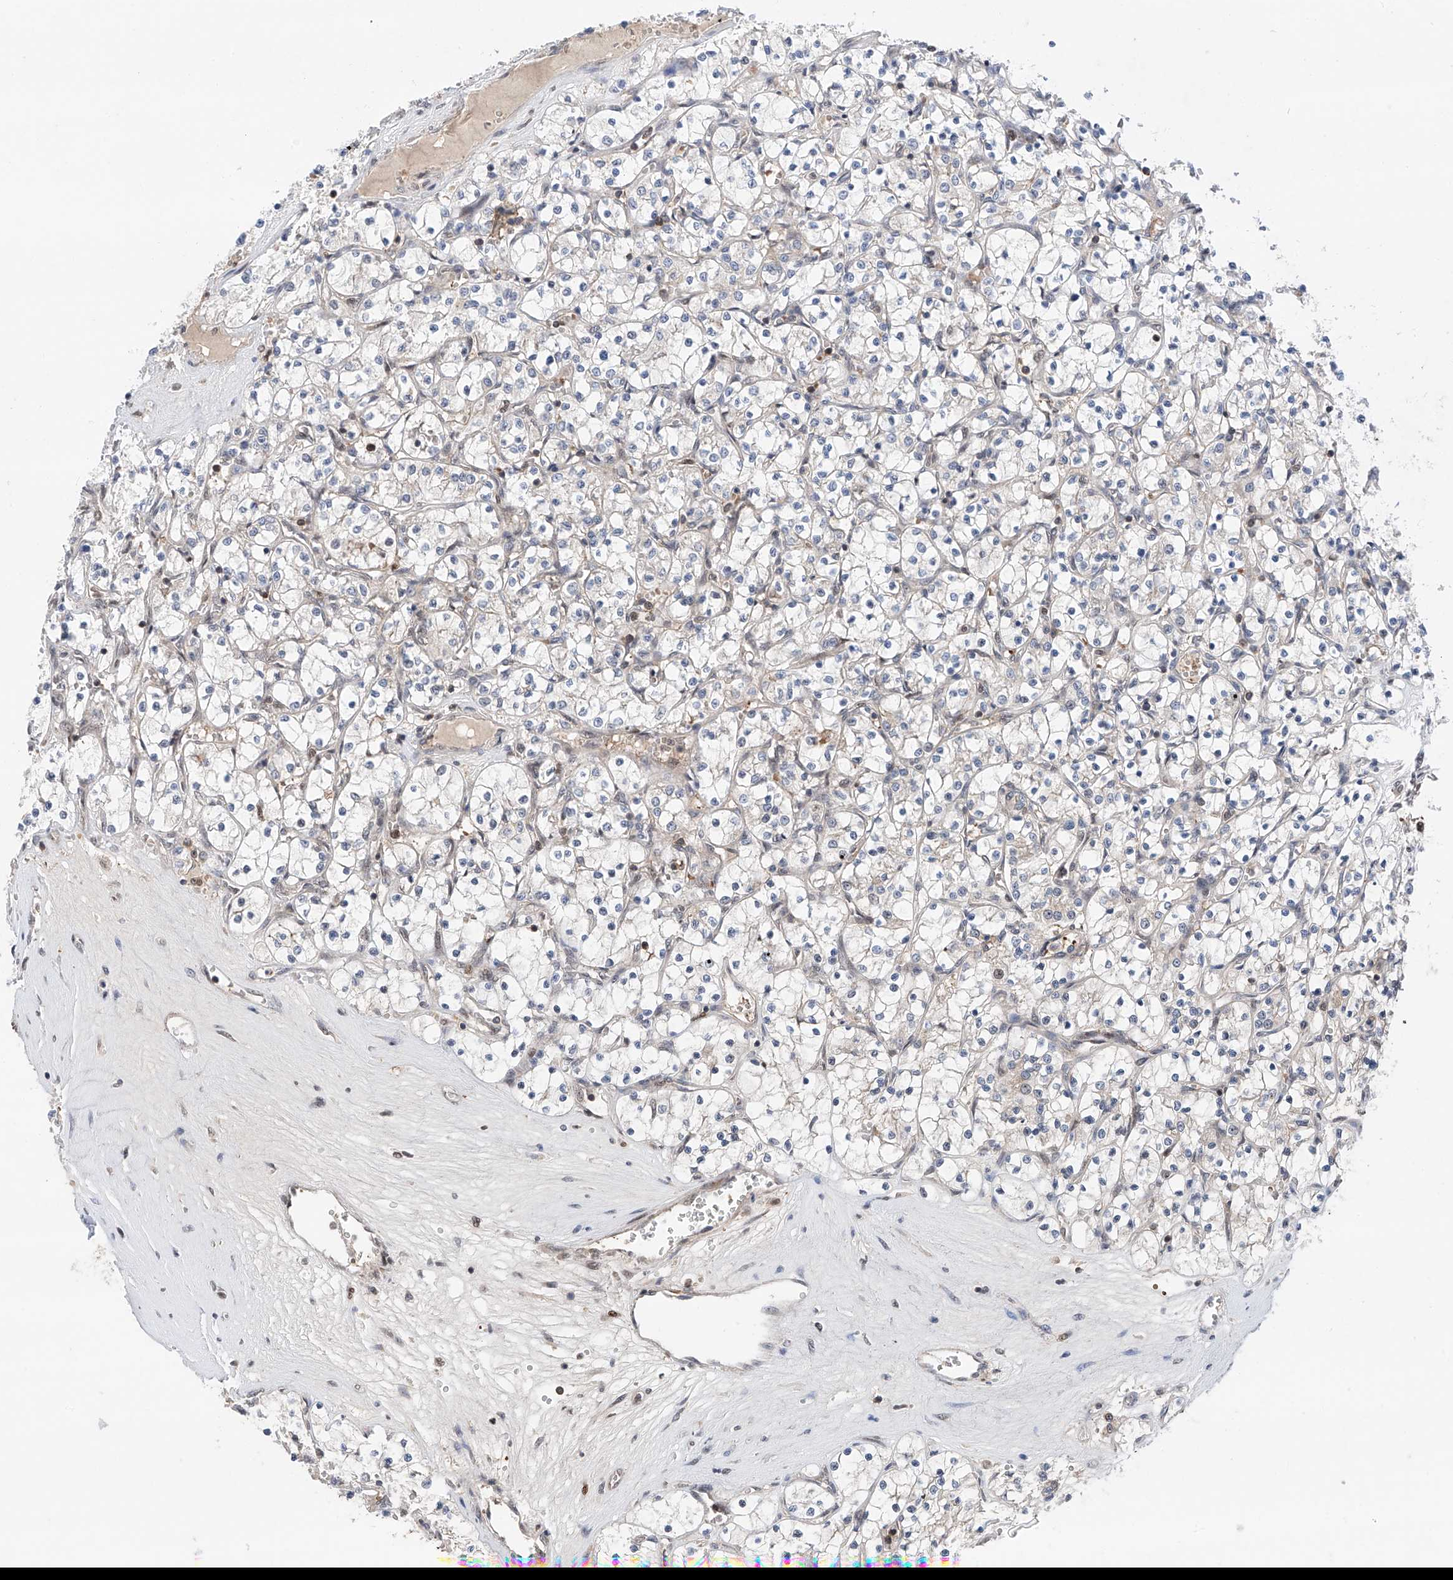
{"staining": {"intensity": "negative", "quantity": "none", "location": "none"}, "tissue": "renal cancer", "cell_type": "Tumor cells", "image_type": "cancer", "snomed": [{"axis": "morphology", "description": "Adenocarcinoma, NOS"}, {"axis": "topography", "description": "Kidney"}], "caption": "IHC histopathology image of neoplastic tissue: human renal adenocarcinoma stained with DAB (3,3'-diaminobenzidine) exhibits no significant protein staining in tumor cells. (Brightfield microscopy of DAB immunohistochemistry at high magnification).", "gene": "SNRNP200", "patient": {"sex": "female", "age": 69}}